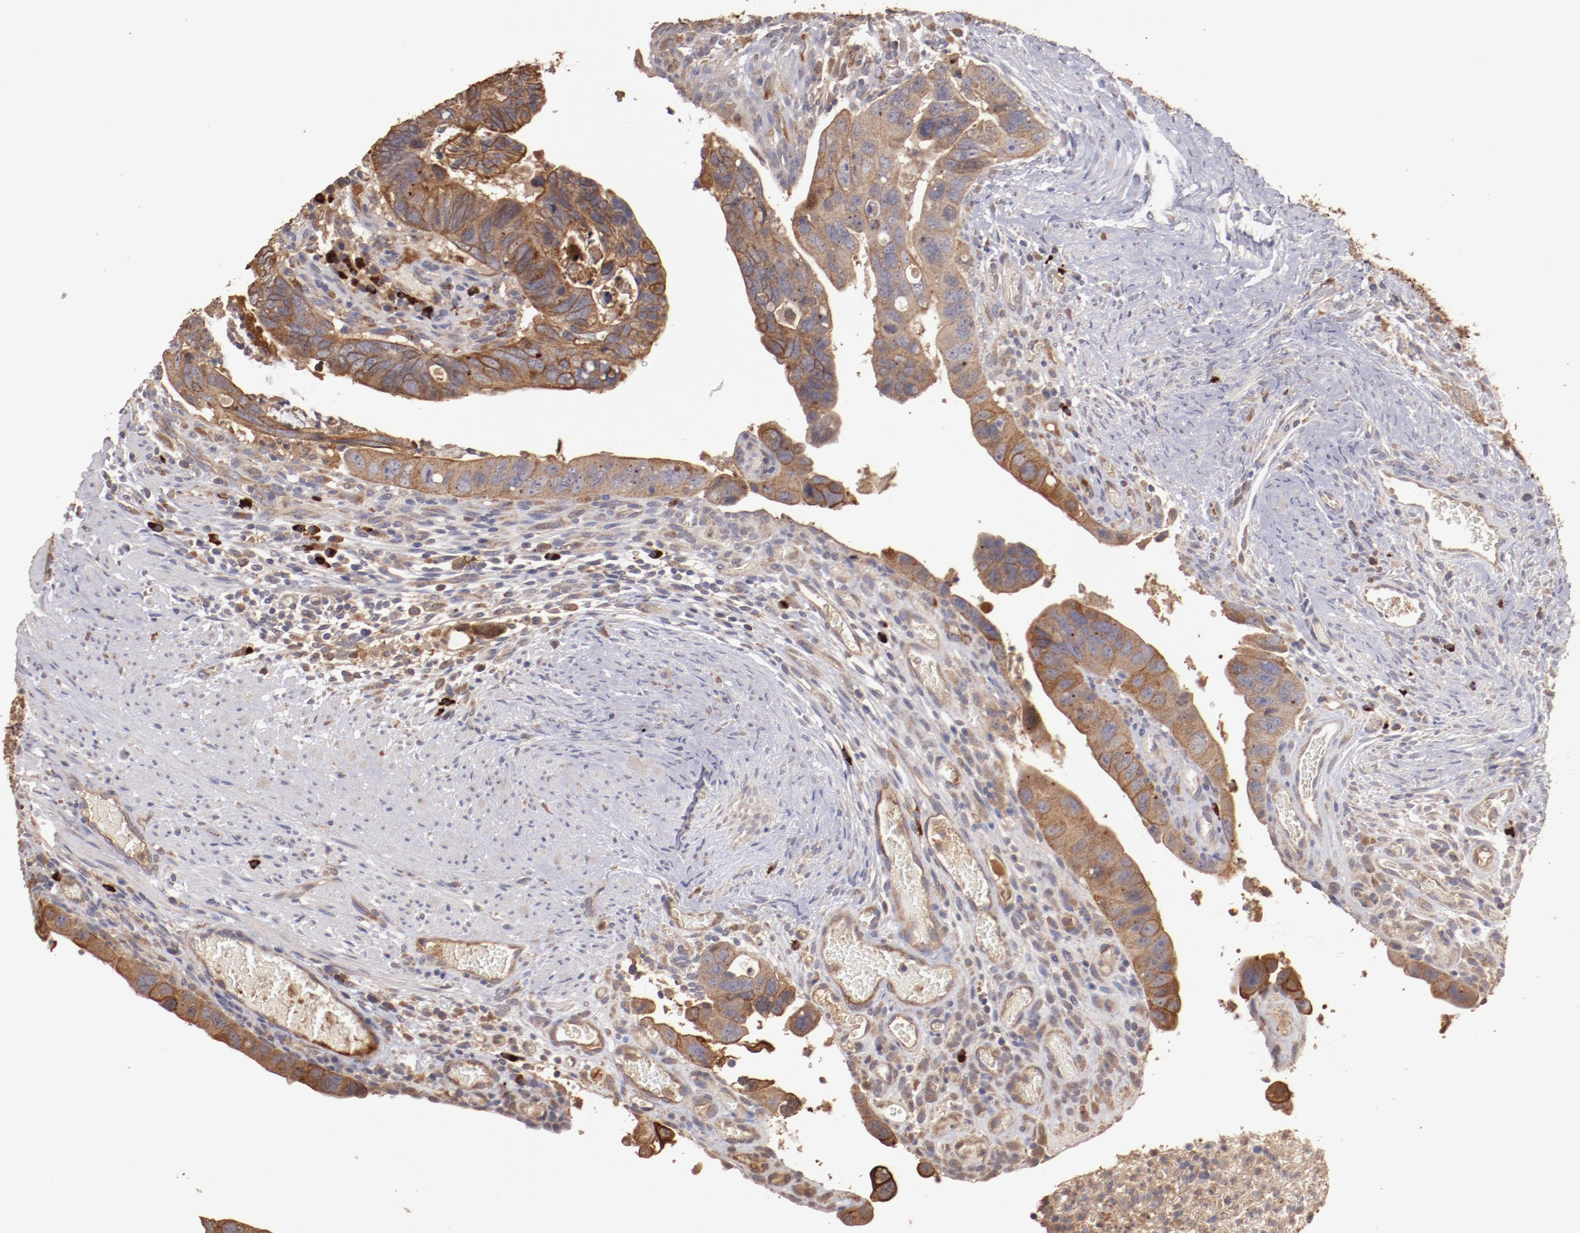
{"staining": {"intensity": "moderate", "quantity": ">75%", "location": "cytoplasmic/membranous"}, "tissue": "colorectal cancer", "cell_type": "Tumor cells", "image_type": "cancer", "snomed": [{"axis": "morphology", "description": "Adenocarcinoma, NOS"}, {"axis": "topography", "description": "Rectum"}], "caption": "Adenocarcinoma (colorectal) stained with DAB (3,3'-diaminobenzidine) immunohistochemistry (IHC) shows medium levels of moderate cytoplasmic/membranous expression in about >75% of tumor cells.", "gene": "SRRD", "patient": {"sex": "male", "age": 53}}